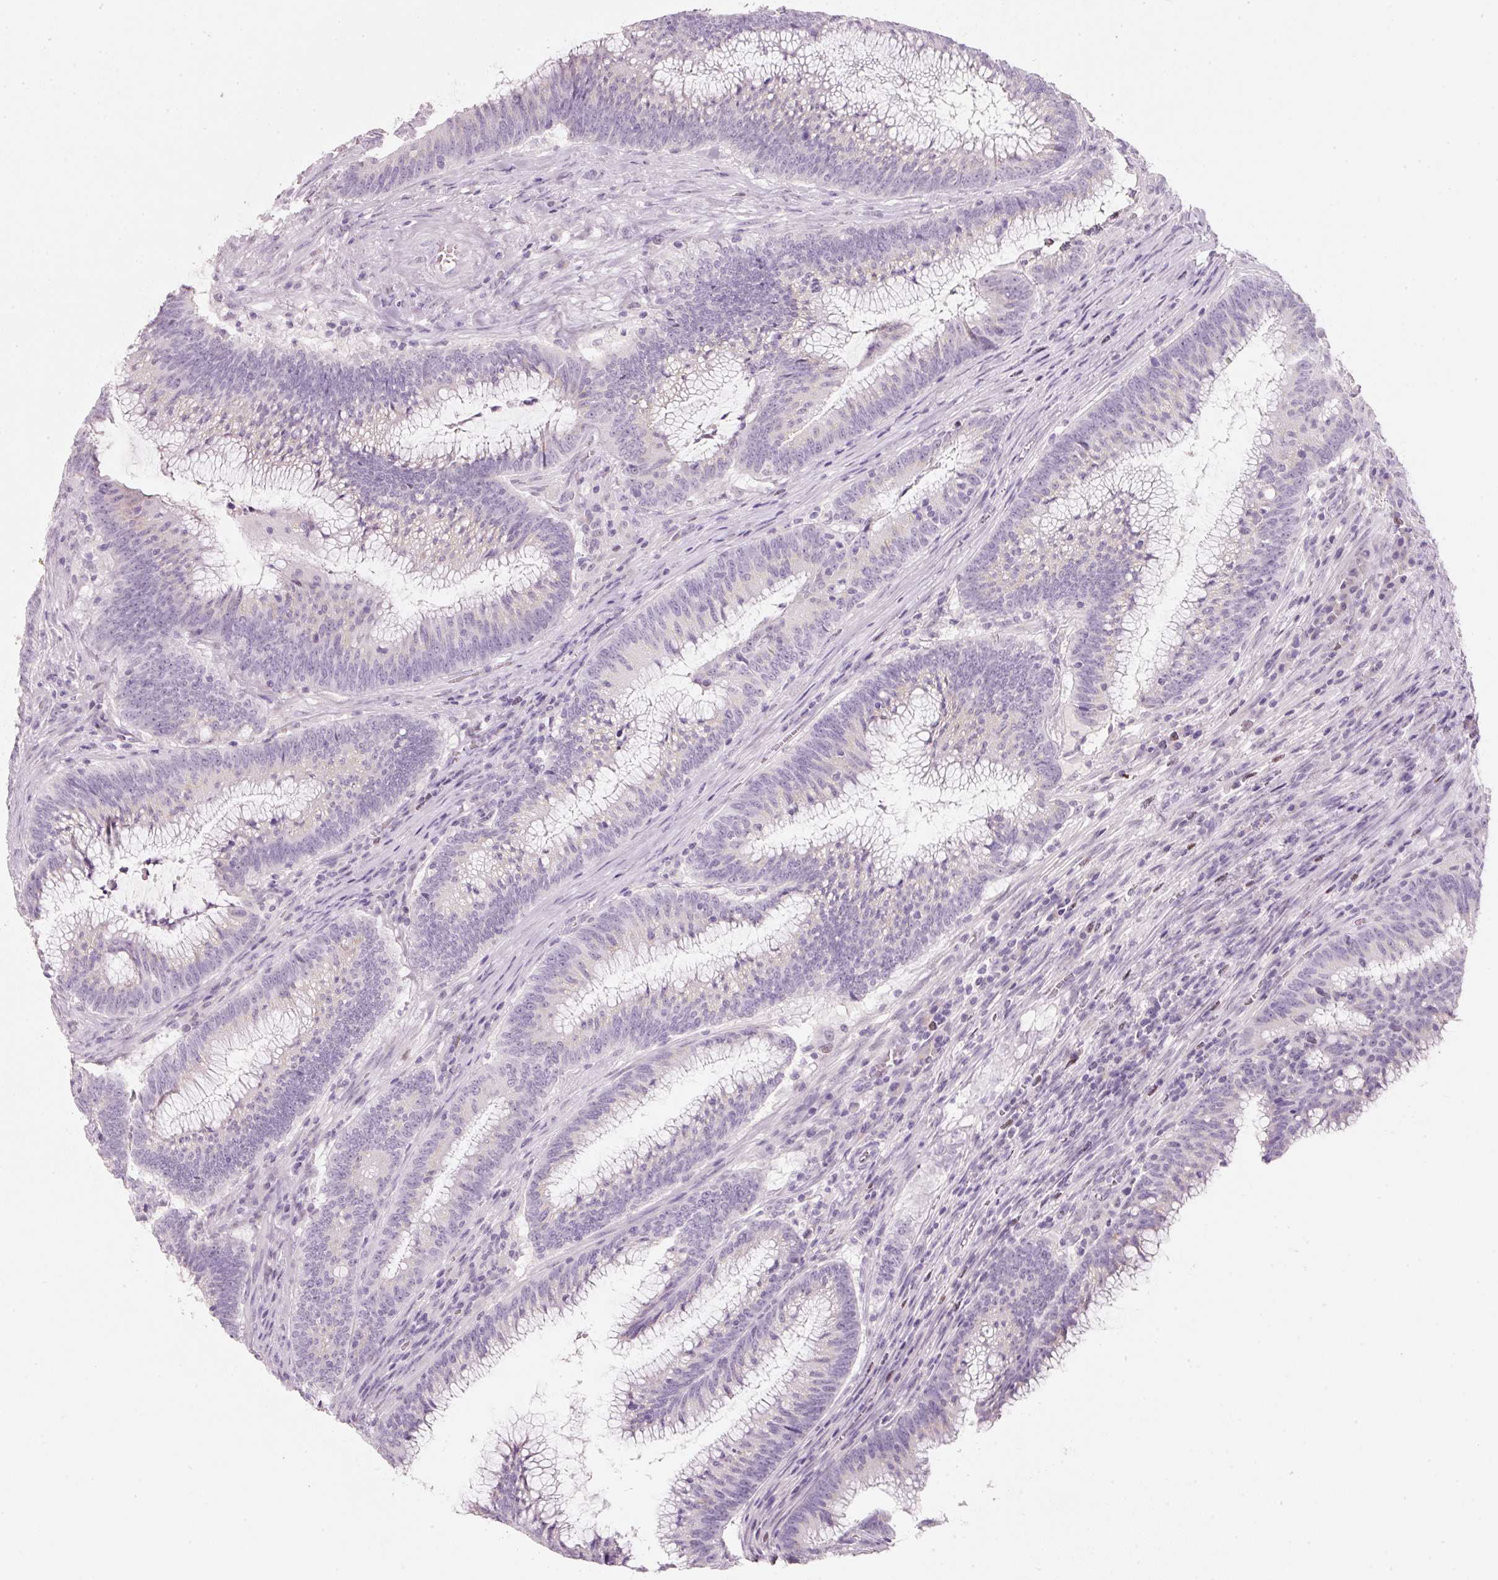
{"staining": {"intensity": "negative", "quantity": "none", "location": "none"}, "tissue": "colorectal cancer", "cell_type": "Tumor cells", "image_type": "cancer", "snomed": [{"axis": "morphology", "description": "Adenocarcinoma, NOS"}, {"axis": "topography", "description": "Rectum"}], "caption": "DAB (3,3'-diaminobenzidine) immunohistochemical staining of human colorectal cancer (adenocarcinoma) exhibits no significant staining in tumor cells.", "gene": "ENSG00000206549", "patient": {"sex": "female", "age": 77}}